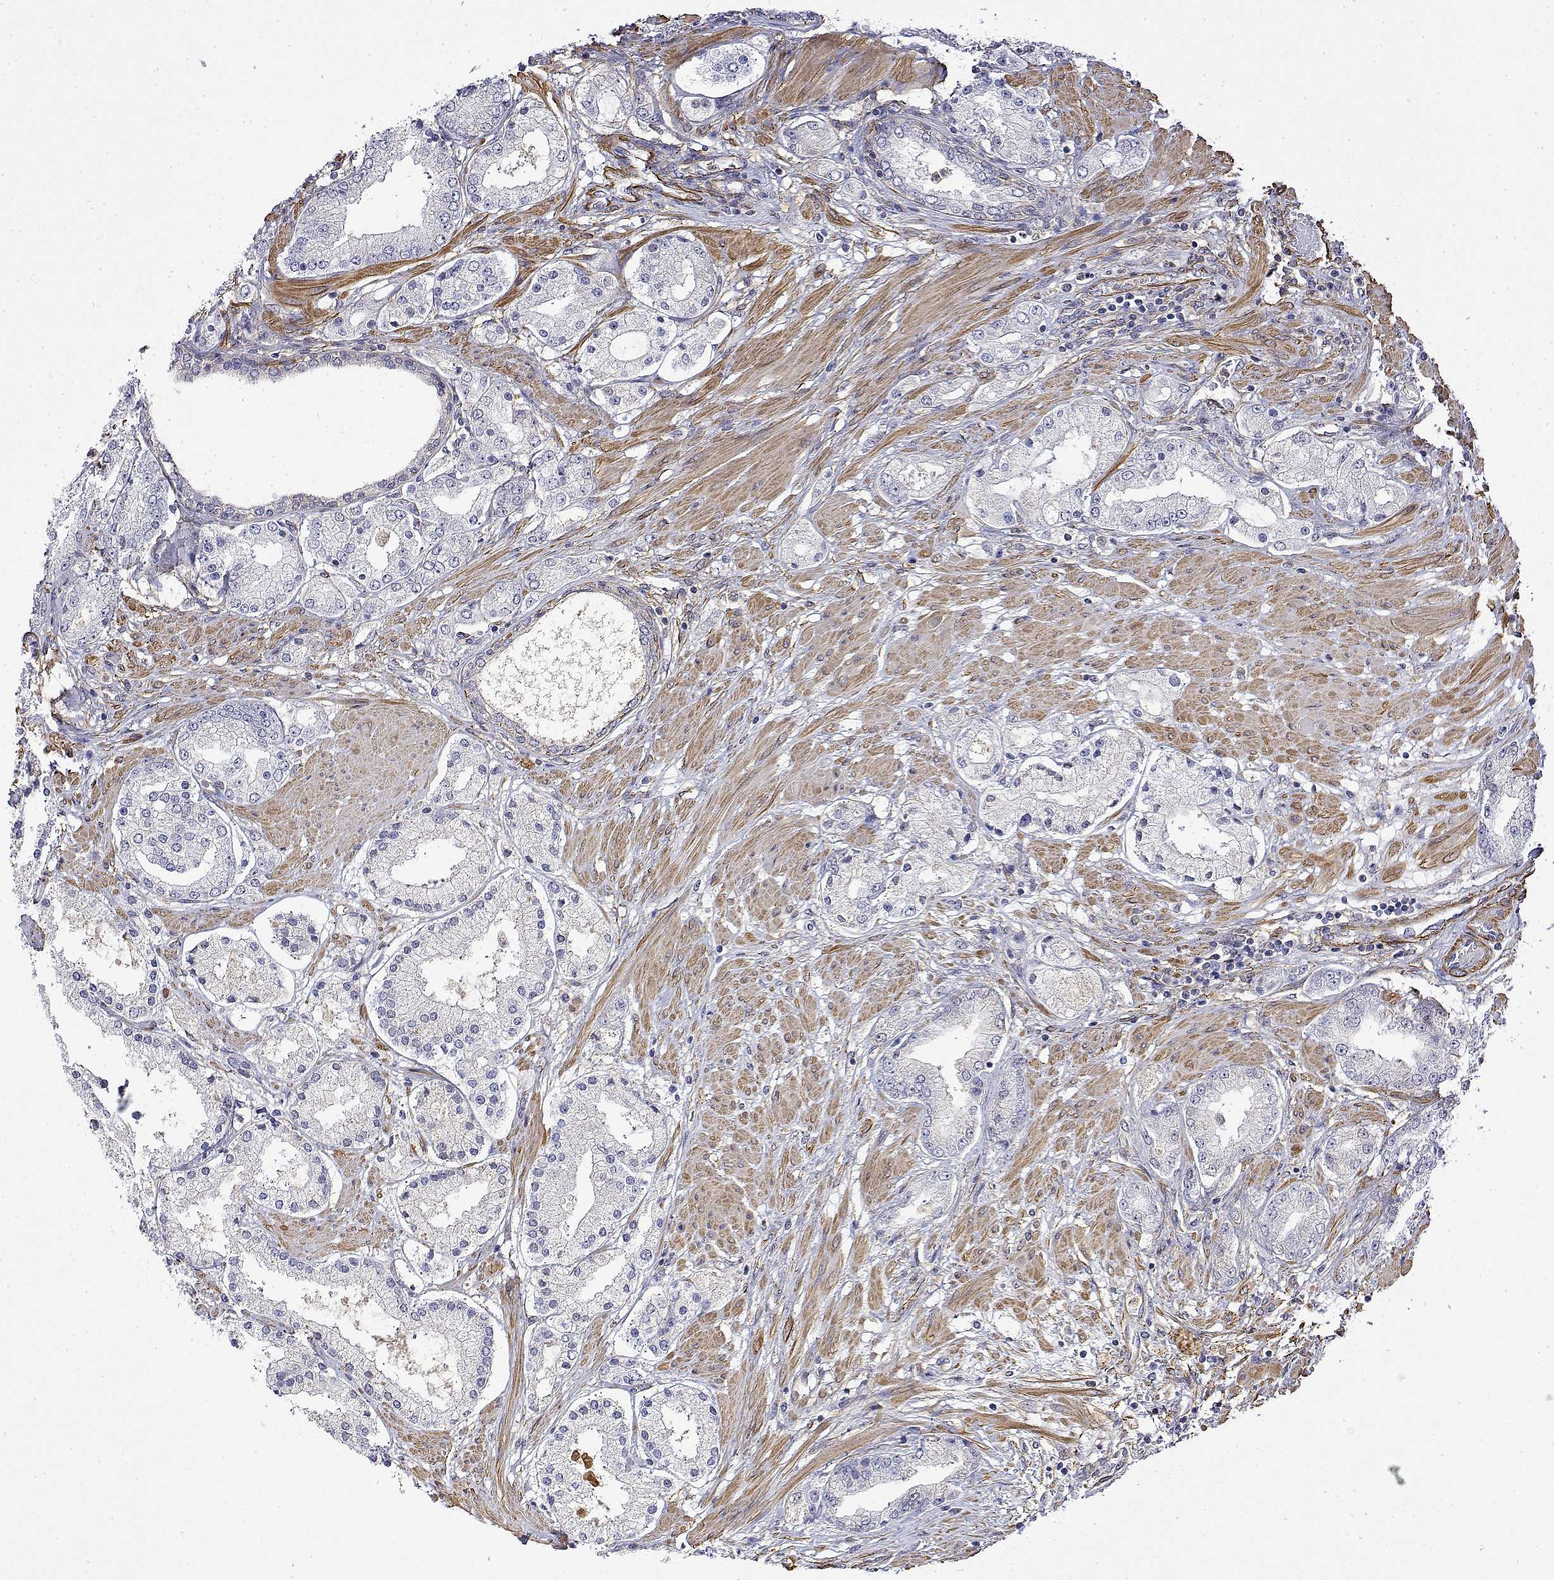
{"staining": {"intensity": "negative", "quantity": "none", "location": "none"}, "tissue": "prostate cancer", "cell_type": "Tumor cells", "image_type": "cancer", "snomed": [{"axis": "morphology", "description": "Adenocarcinoma, High grade"}, {"axis": "topography", "description": "Prostate"}], "caption": "Adenocarcinoma (high-grade) (prostate) stained for a protein using immunohistochemistry demonstrates no staining tumor cells.", "gene": "SOWAHD", "patient": {"sex": "male", "age": 67}}